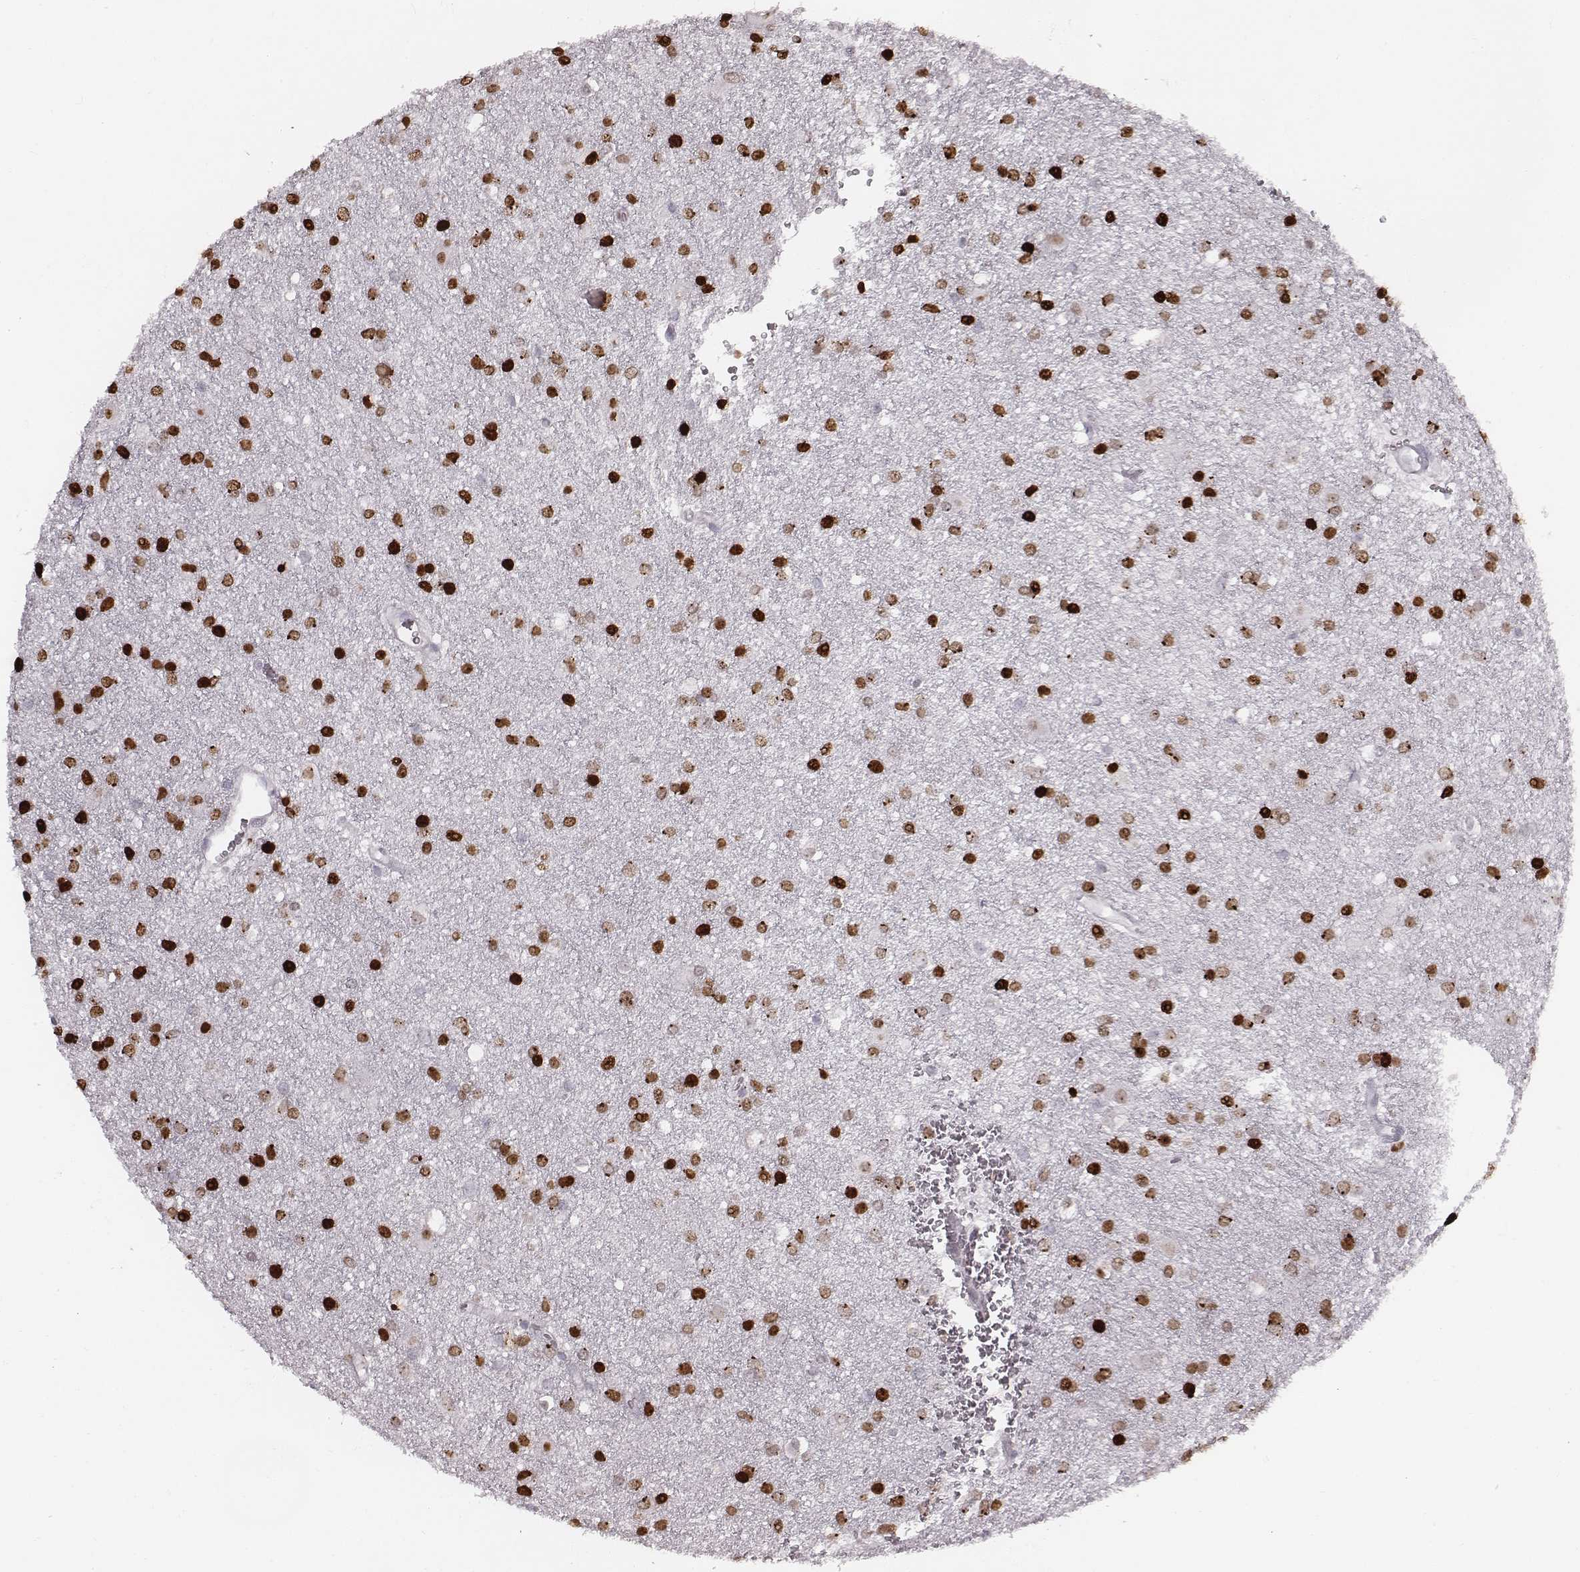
{"staining": {"intensity": "moderate", "quantity": "25%-75%", "location": "nuclear"}, "tissue": "glioma", "cell_type": "Tumor cells", "image_type": "cancer", "snomed": [{"axis": "morphology", "description": "Glioma, malignant, Low grade"}, {"axis": "topography", "description": "Brain"}], "caption": "Immunohistochemical staining of malignant glioma (low-grade) demonstrates moderate nuclear protein expression in approximately 25%-75% of tumor cells. The staining was performed using DAB, with brown indicating positive protein expression. Nuclei are stained blue with hematoxylin.", "gene": "NDC1", "patient": {"sex": "male", "age": 58}}